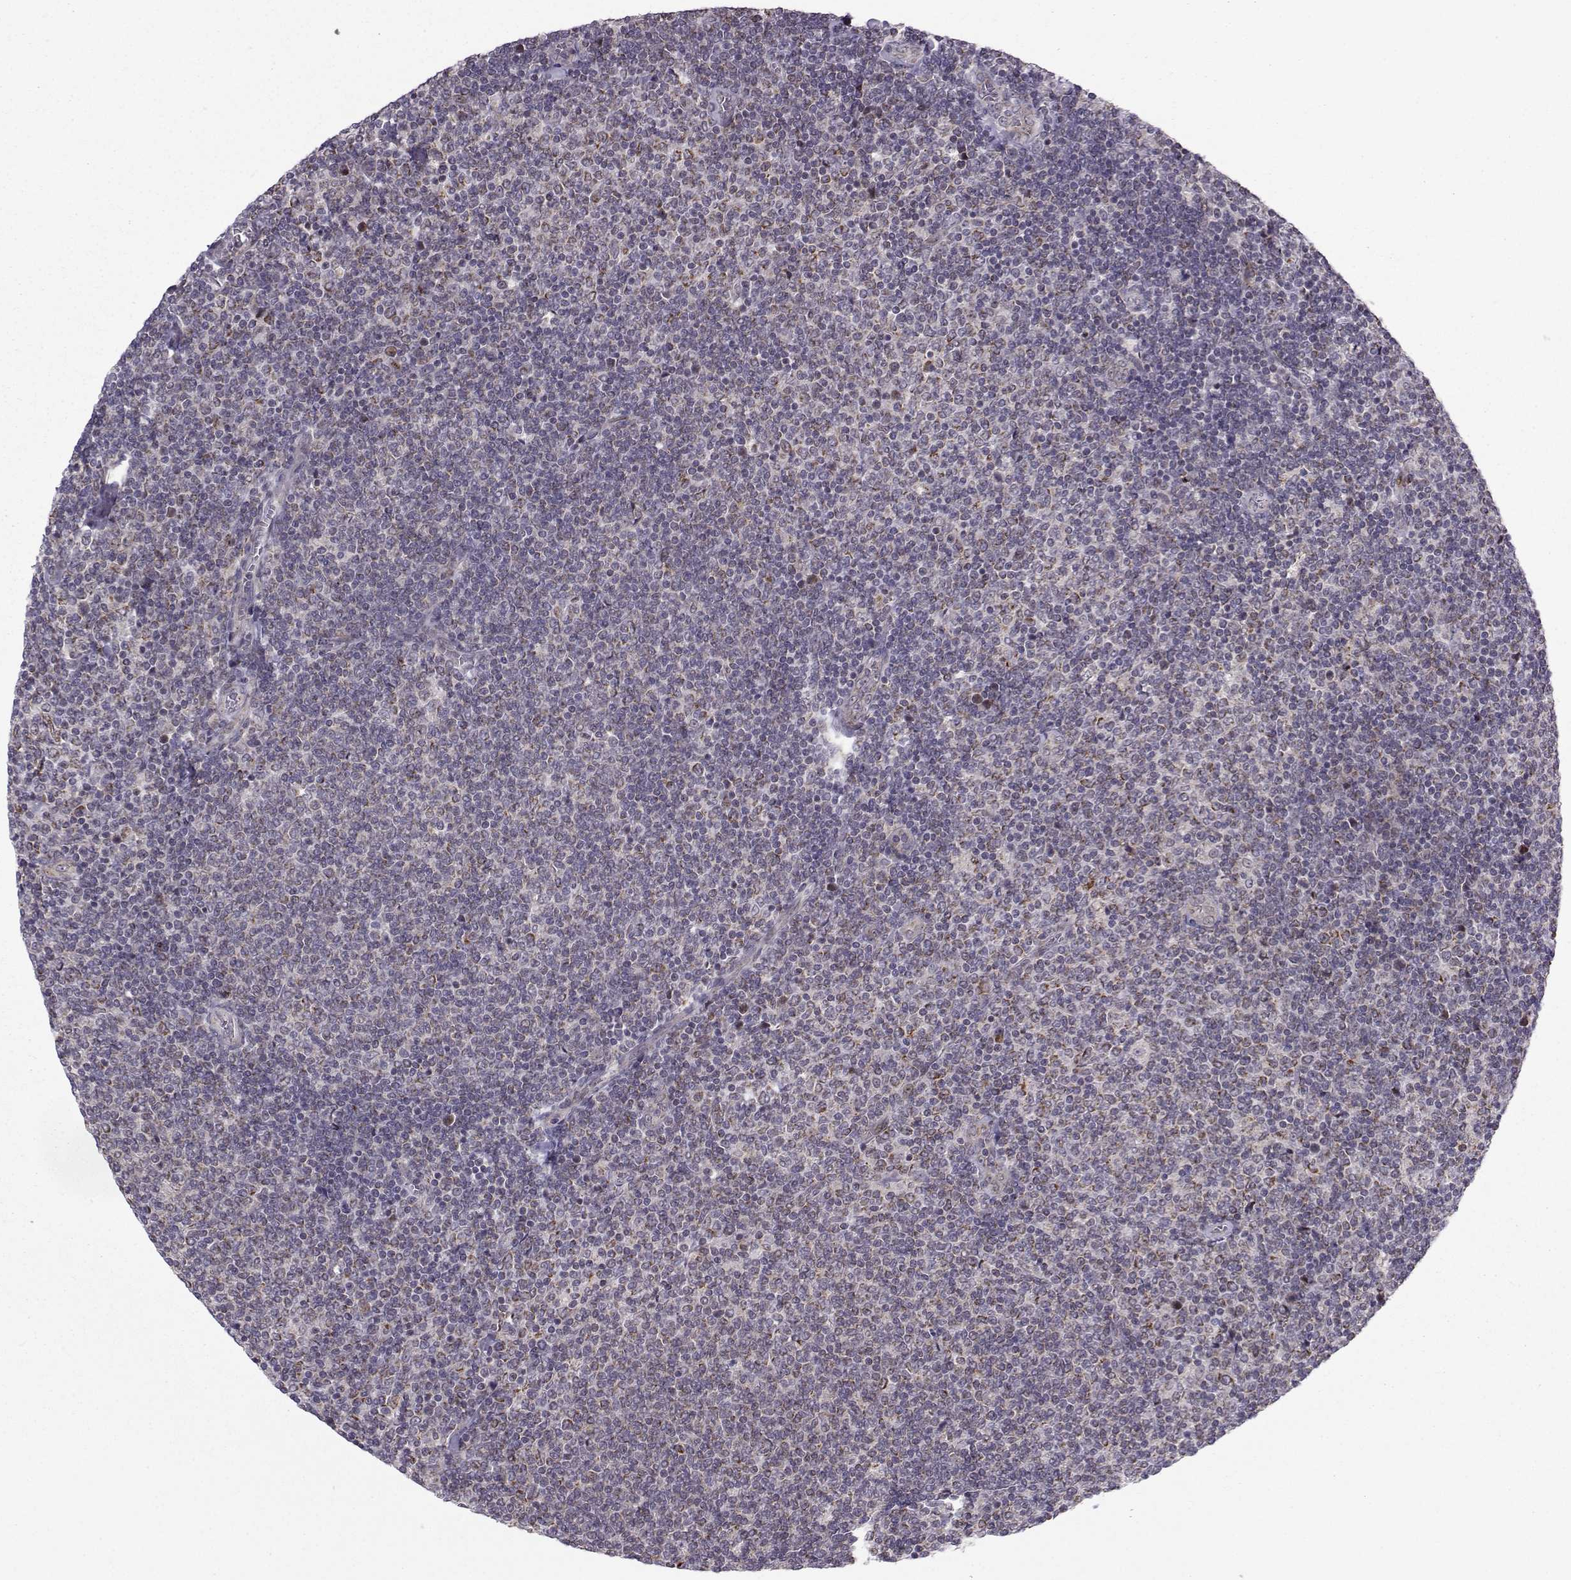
{"staining": {"intensity": "moderate", "quantity": "<25%", "location": "cytoplasmic/membranous"}, "tissue": "lymphoma", "cell_type": "Tumor cells", "image_type": "cancer", "snomed": [{"axis": "morphology", "description": "Malignant lymphoma, non-Hodgkin's type, Low grade"}, {"axis": "topography", "description": "Lymph node"}], "caption": "Human lymphoma stained with a brown dye shows moderate cytoplasmic/membranous positive positivity in about <25% of tumor cells.", "gene": "NECAB3", "patient": {"sex": "male", "age": 52}}